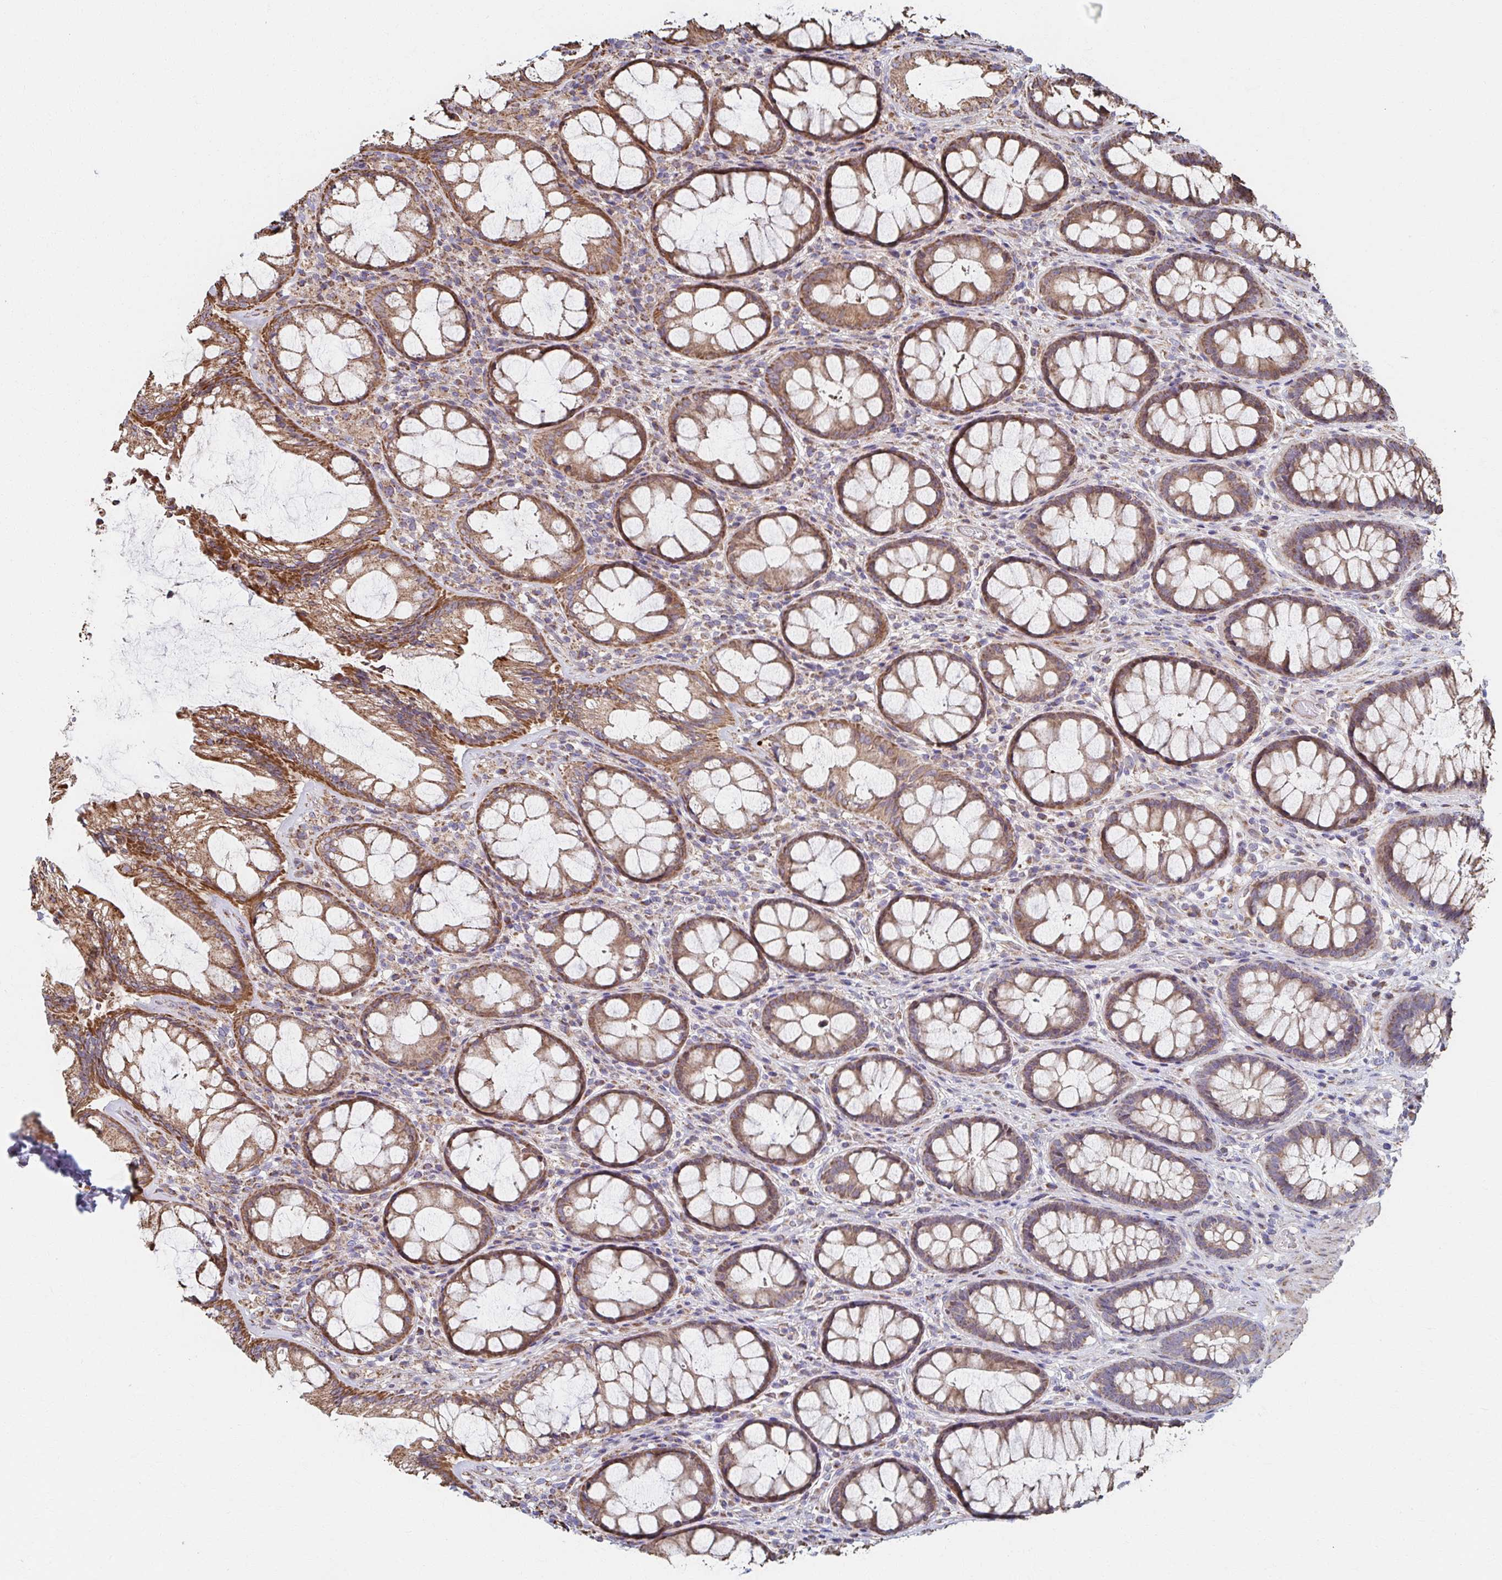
{"staining": {"intensity": "moderate", "quantity": ">75%", "location": "cytoplasmic/membranous"}, "tissue": "rectum", "cell_type": "Glandular cells", "image_type": "normal", "snomed": [{"axis": "morphology", "description": "Normal tissue, NOS"}, {"axis": "topography", "description": "Rectum"}], "caption": "Glandular cells exhibit medium levels of moderate cytoplasmic/membranous expression in about >75% of cells in unremarkable human rectum.", "gene": "SAT1", "patient": {"sex": "male", "age": 72}}